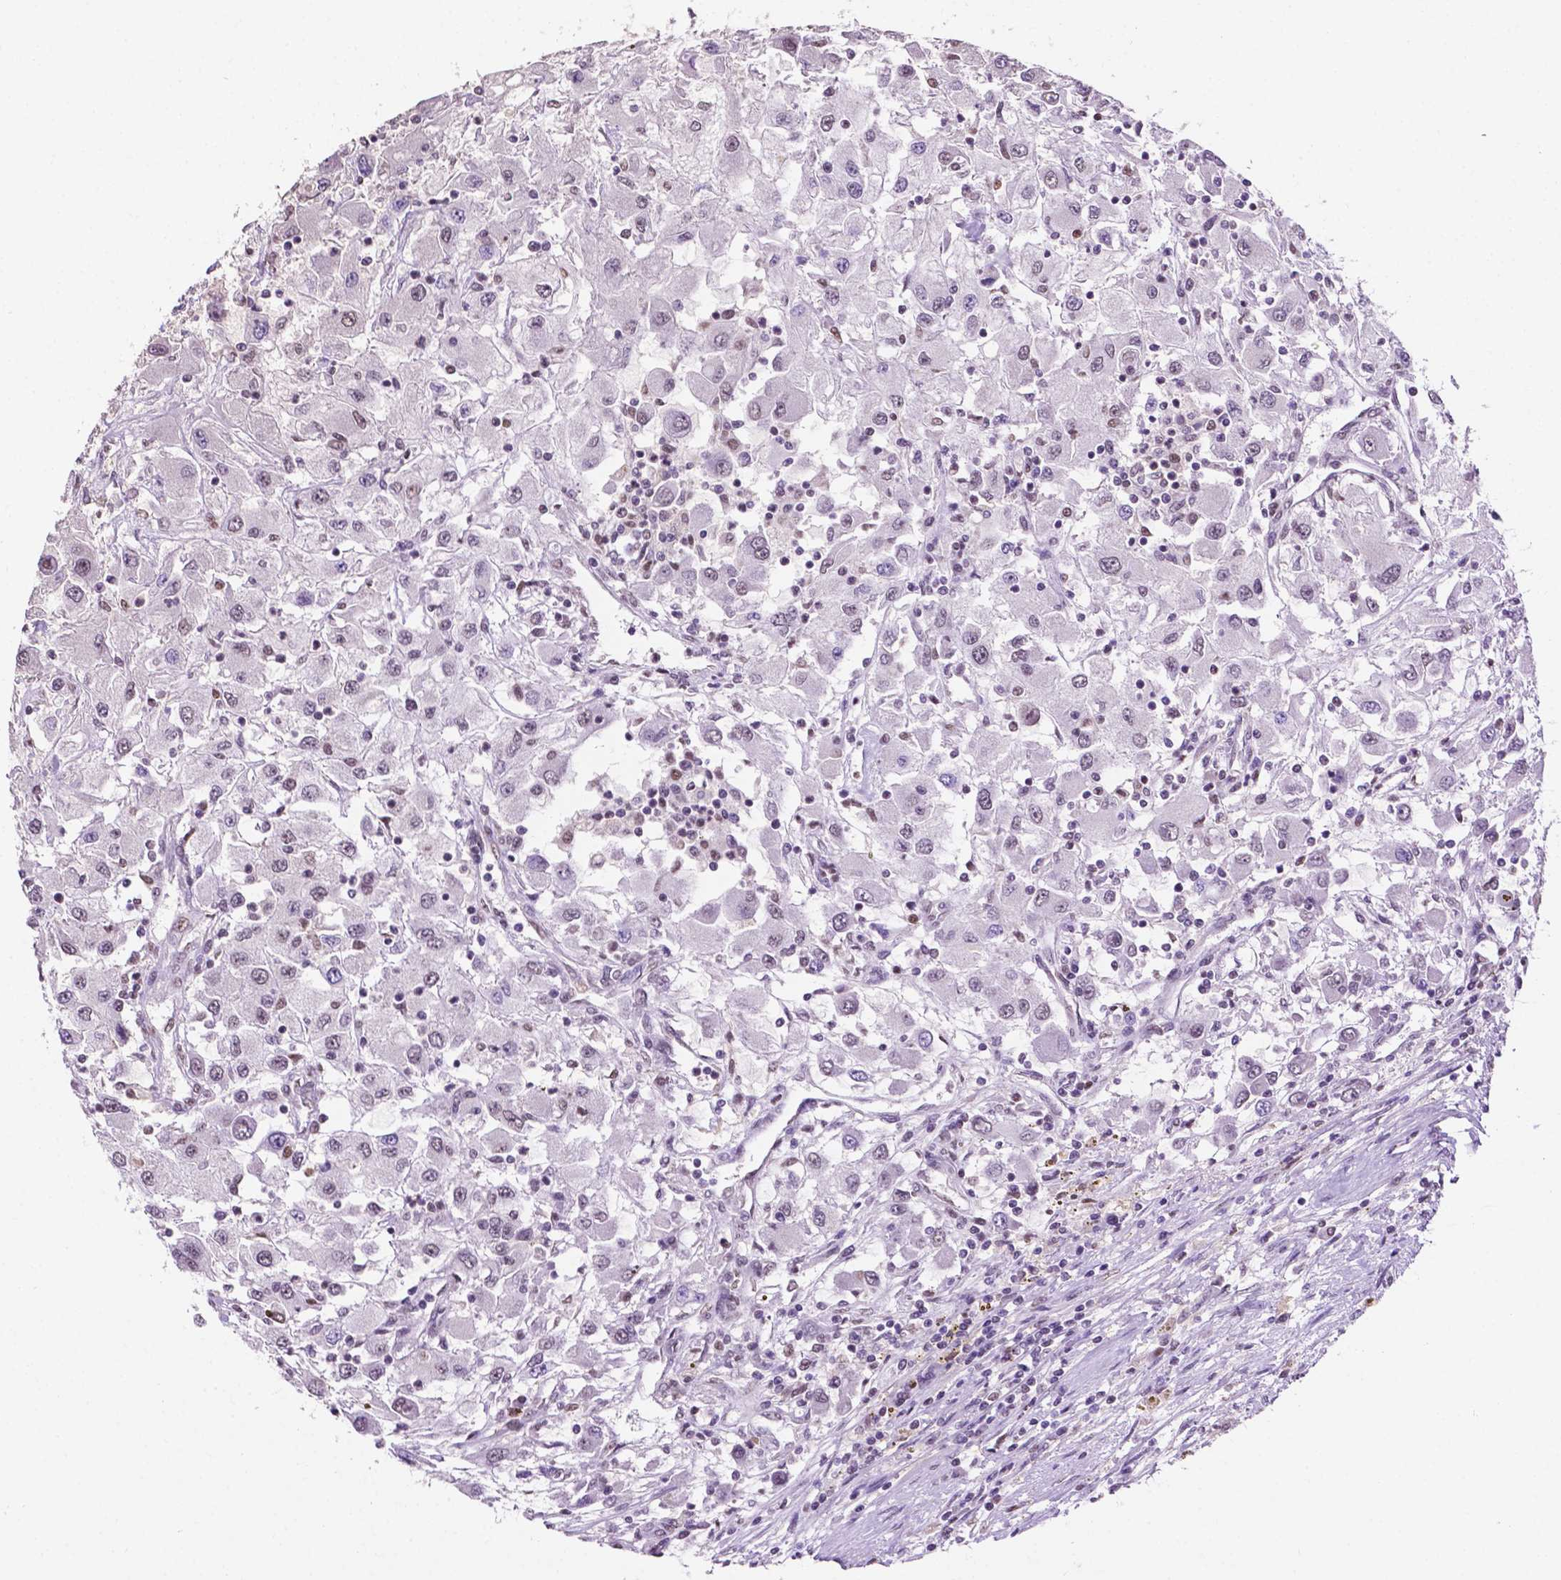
{"staining": {"intensity": "negative", "quantity": "none", "location": "none"}, "tissue": "renal cancer", "cell_type": "Tumor cells", "image_type": "cancer", "snomed": [{"axis": "morphology", "description": "Adenocarcinoma, NOS"}, {"axis": "topography", "description": "Kidney"}], "caption": "This histopathology image is of renal cancer stained with IHC to label a protein in brown with the nuclei are counter-stained blue. There is no staining in tumor cells.", "gene": "PTPN6", "patient": {"sex": "female", "age": 67}}